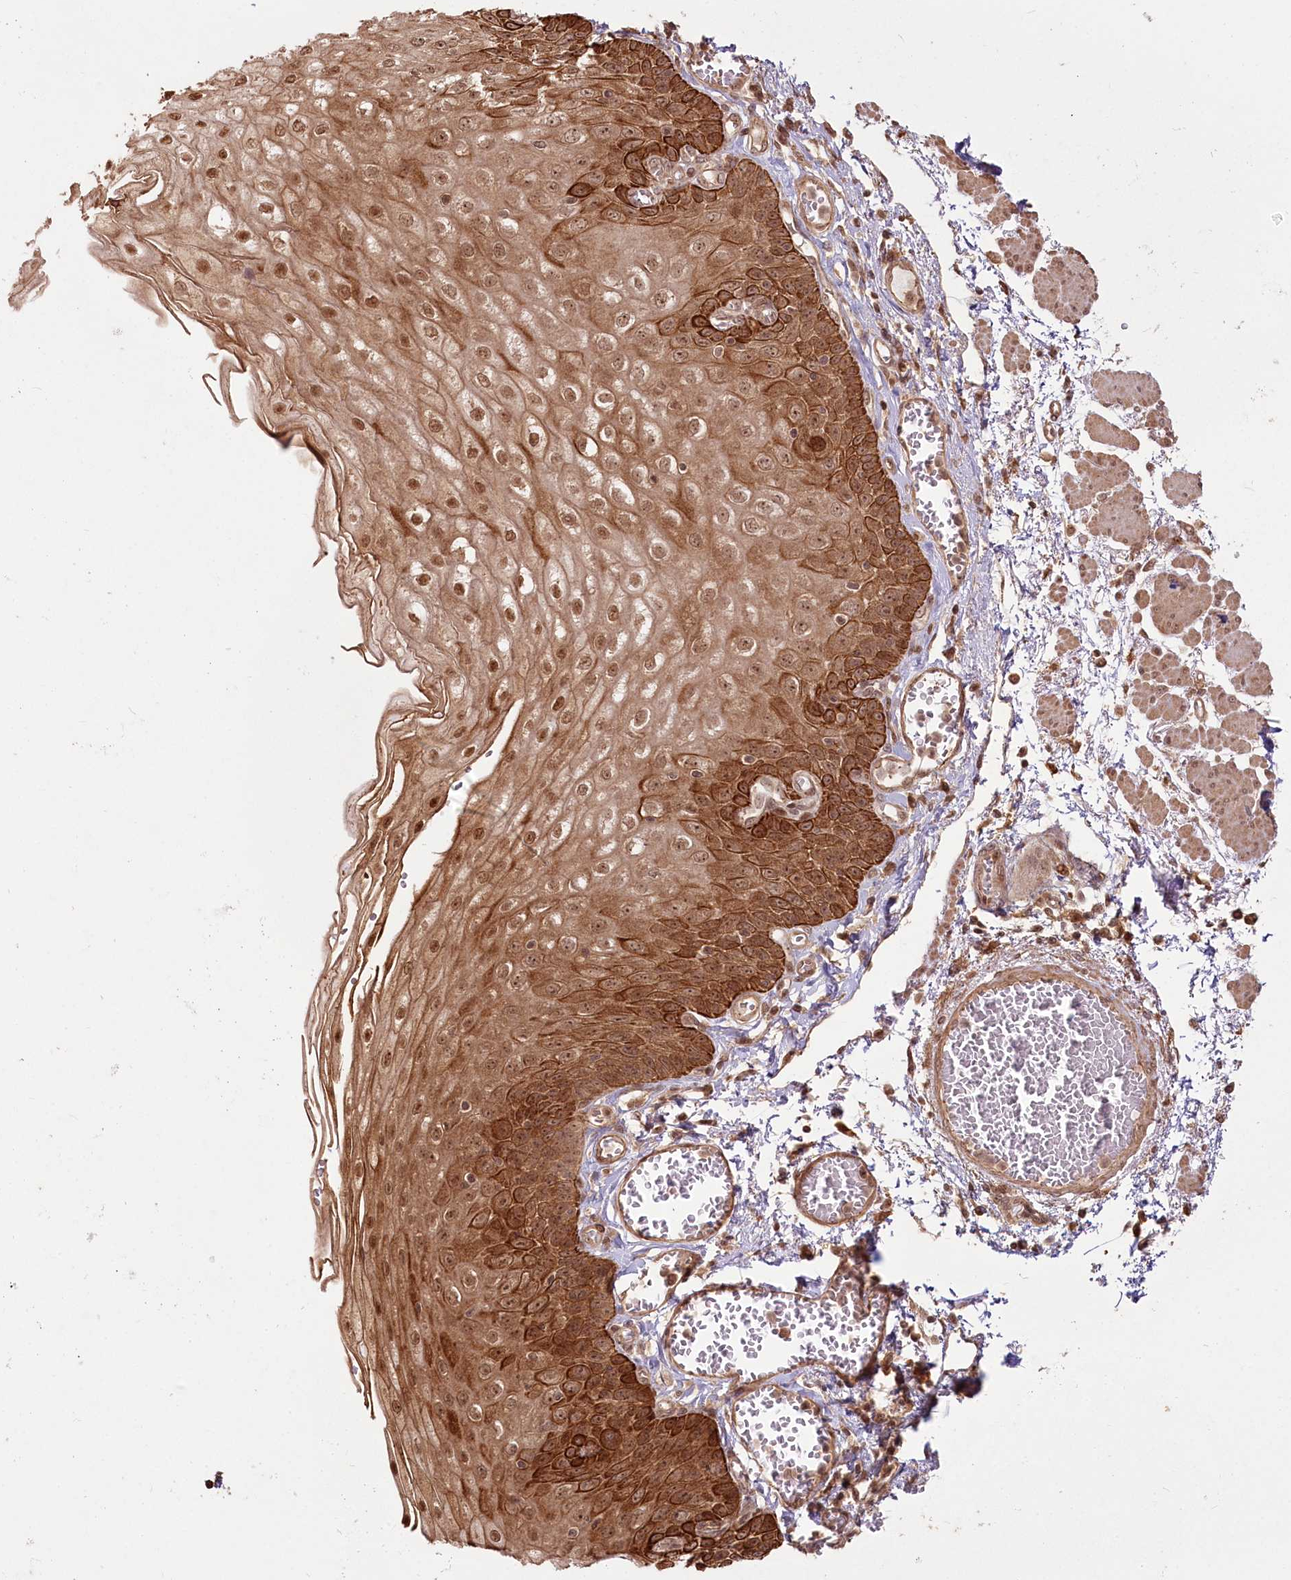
{"staining": {"intensity": "strong", "quantity": ">75%", "location": "cytoplasmic/membranous,nuclear"}, "tissue": "esophagus", "cell_type": "Squamous epithelial cells", "image_type": "normal", "snomed": [{"axis": "morphology", "description": "Normal tissue, NOS"}, {"axis": "topography", "description": "Esophagus"}], "caption": "Immunohistochemistry (DAB) staining of unremarkable esophagus exhibits strong cytoplasmic/membranous,nuclear protein expression in approximately >75% of squamous epithelial cells.", "gene": "R3HDM2", "patient": {"sex": "male", "age": 81}}